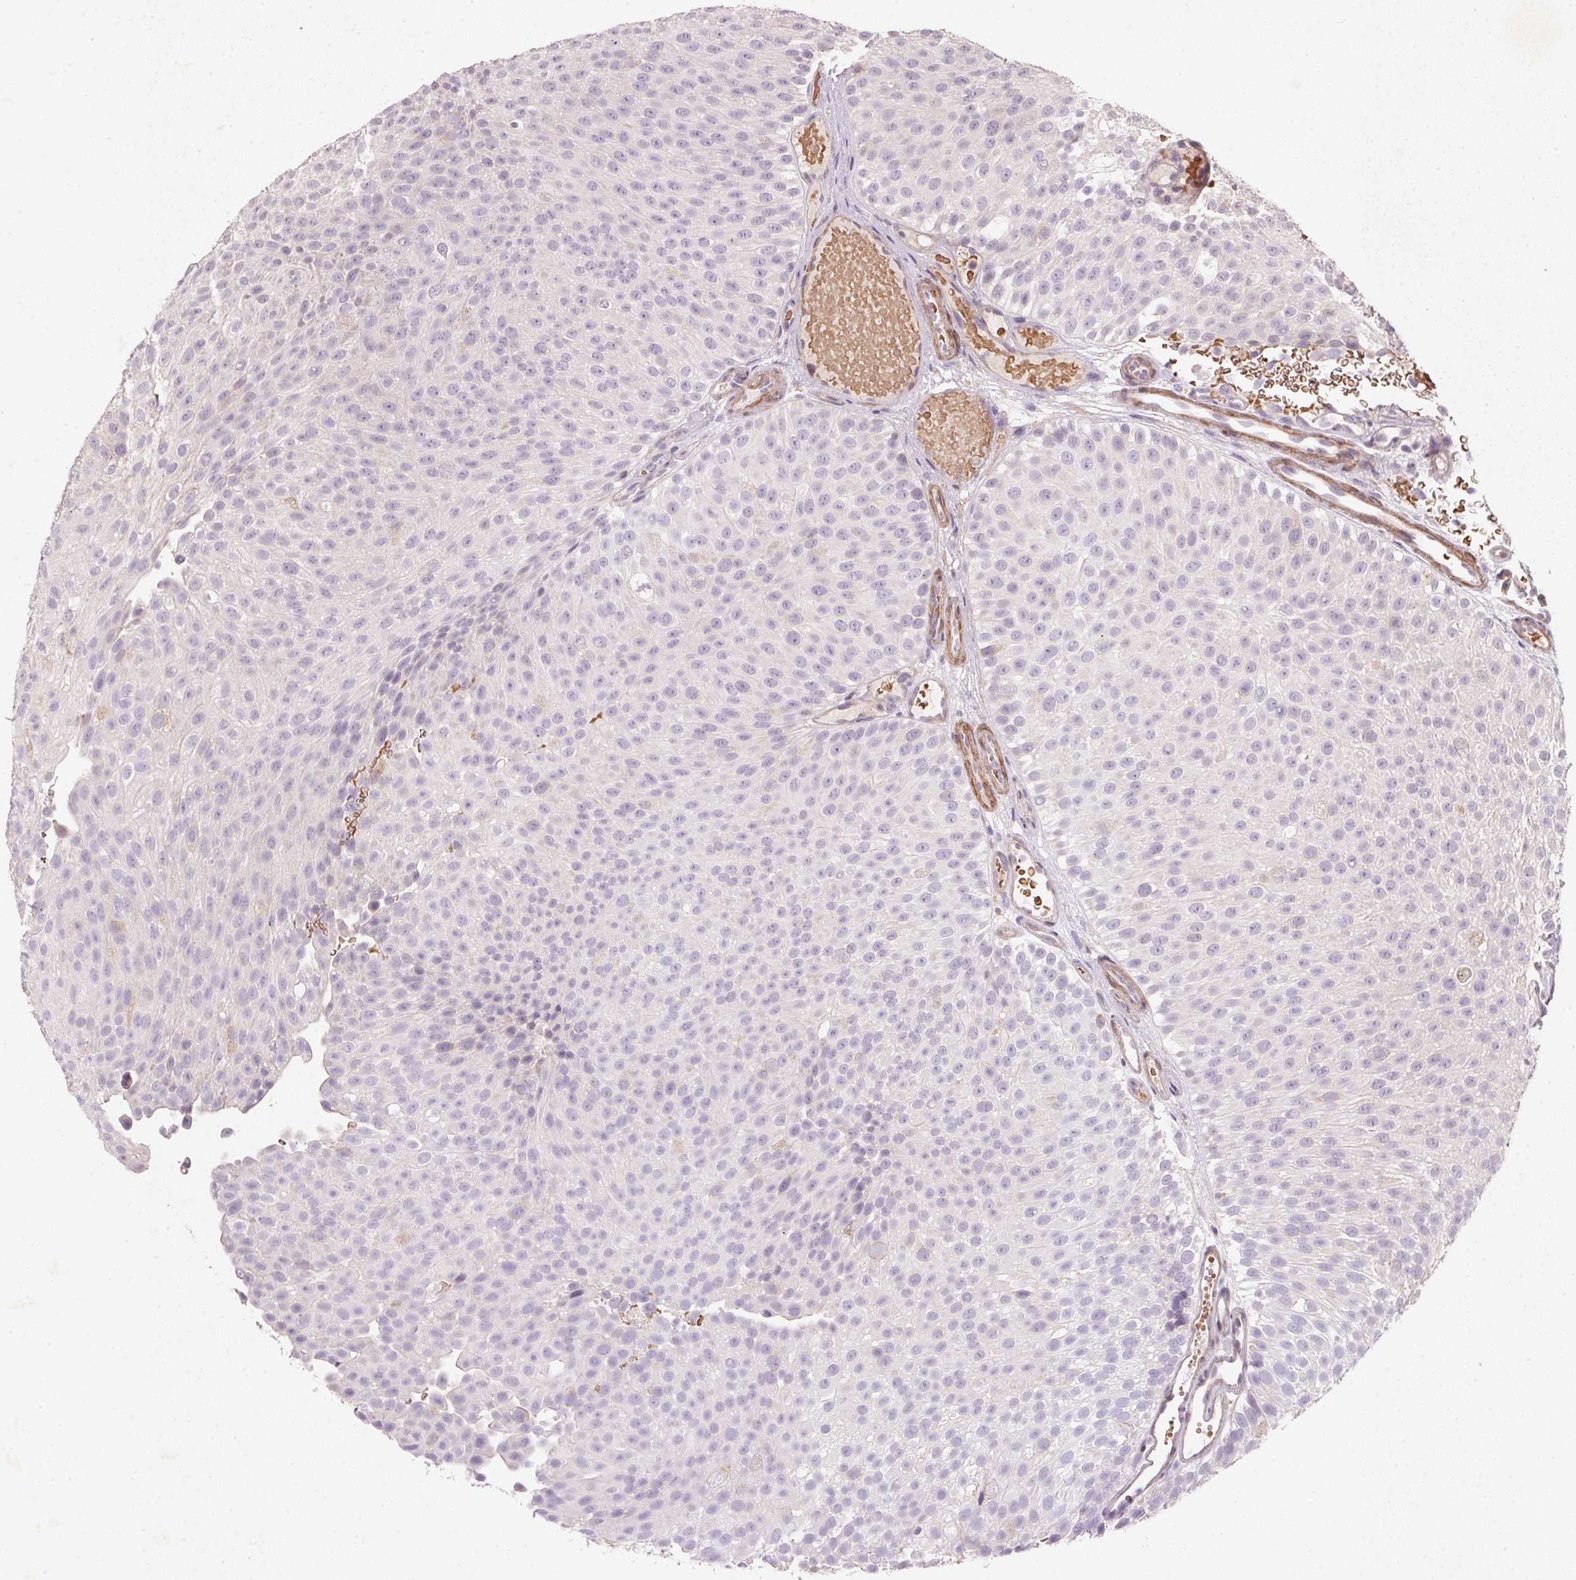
{"staining": {"intensity": "negative", "quantity": "none", "location": "none"}, "tissue": "urothelial cancer", "cell_type": "Tumor cells", "image_type": "cancer", "snomed": [{"axis": "morphology", "description": "Urothelial carcinoma, Low grade"}, {"axis": "topography", "description": "Urinary bladder"}], "caption": "This is an immunohistochemistry histopathology image of human urothelial cancer. There is no staining in tumor cells.", "gene": "KCNK15", "patient": {"sex": "male", "age": 78}}